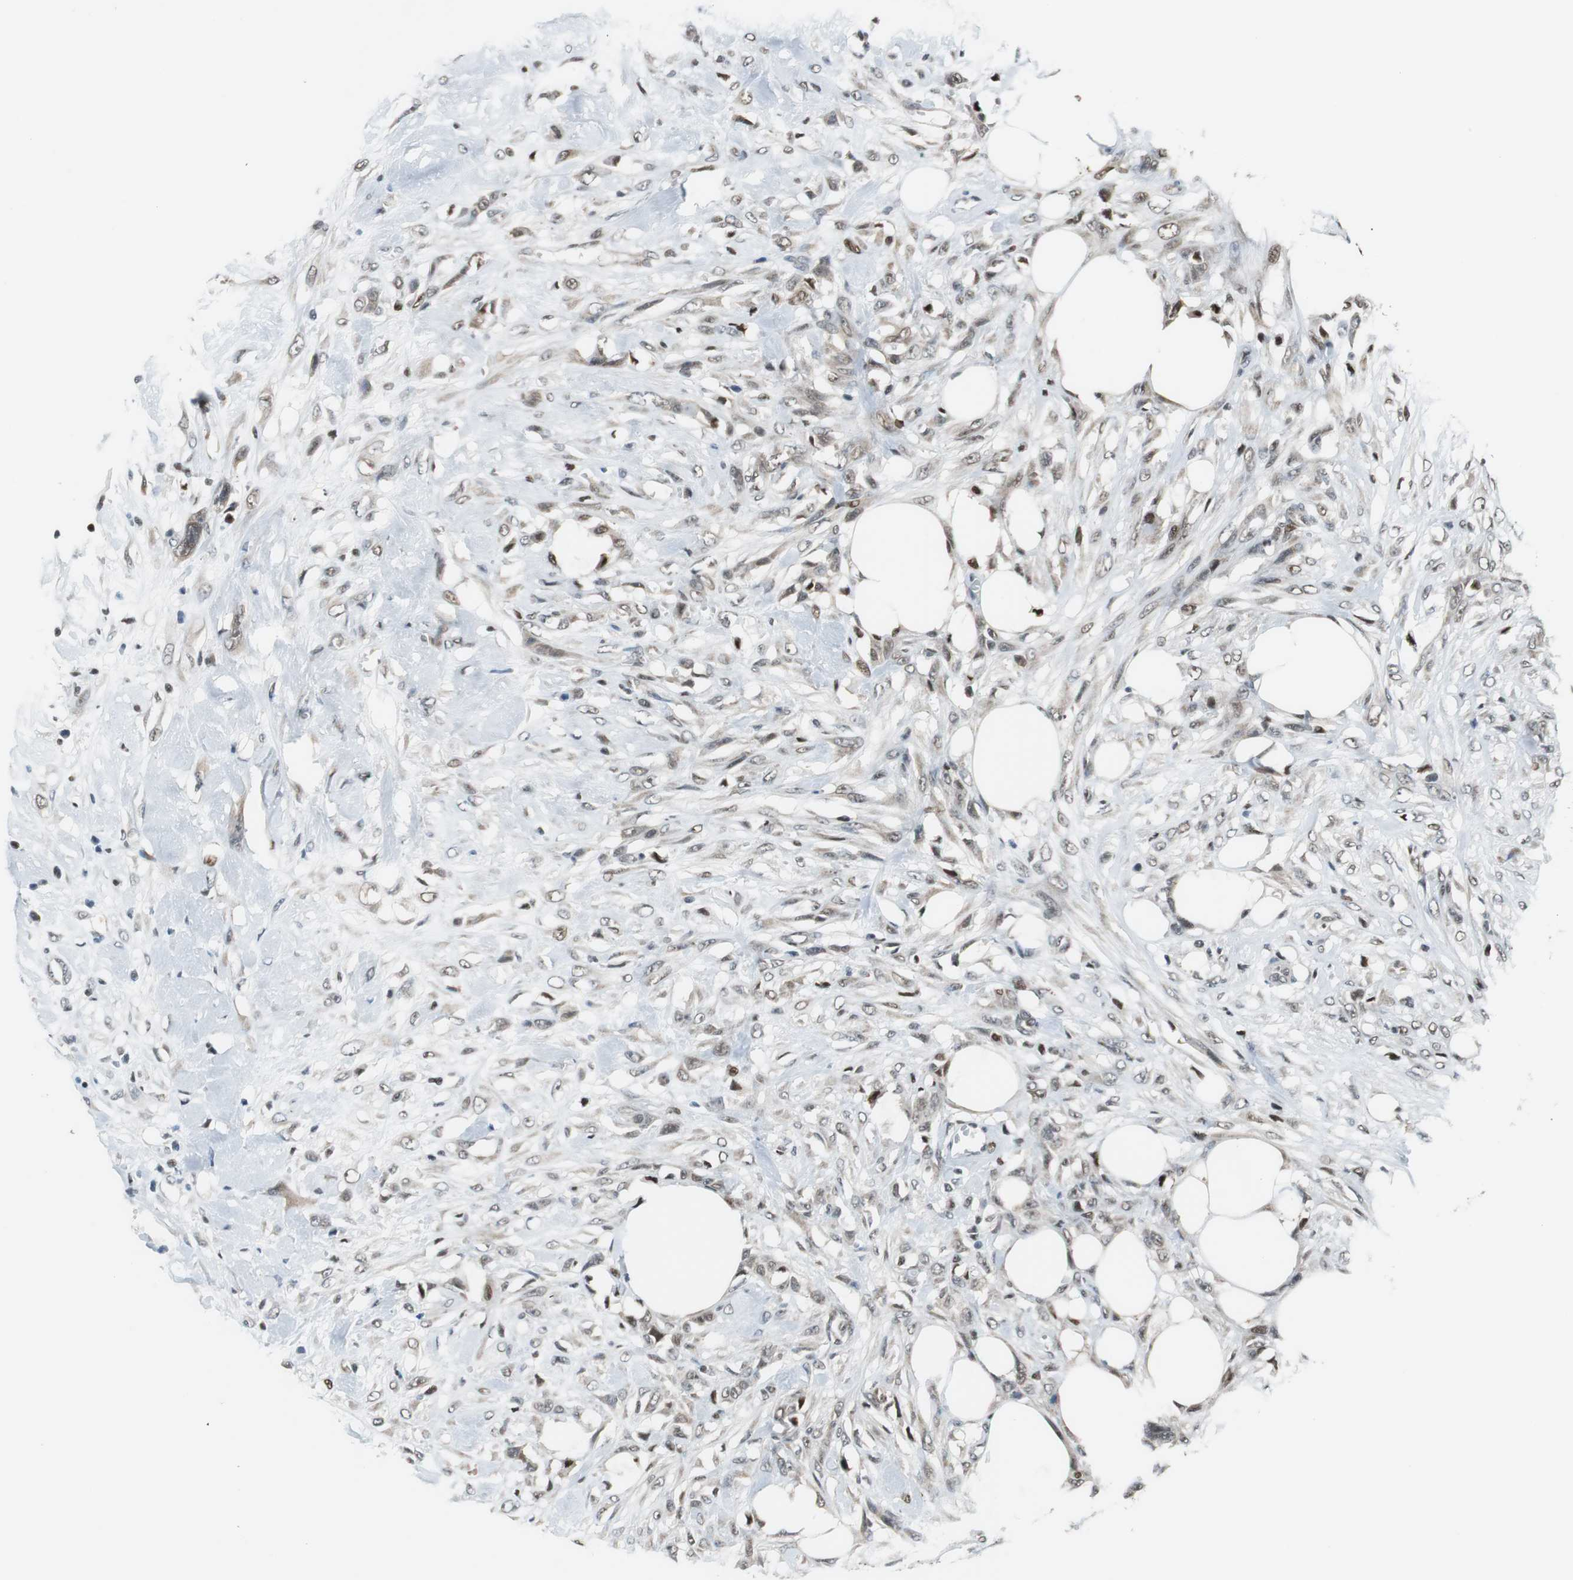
{"staining": {"intensity": "weak", "quantity": "25%-75%", "location": "nuclear"}, "tissue": "skin cancer", "cell_type": "Tumor cells", "image_type": "cancer", "snomed": [{"axis": "morphology", "description": "Normal tissue, NOS"}, {"axis": "morphology", "description": "Squamous cell carcinoma, NOS"}, {"axis": "topography", "description": "Skin"}], "caption": "High-power microscopy captured an immunohistochemistry histopathology image of skin cancer, revealing weak nuclear expression in about 25%-75% of tumor cells. (DAB IHC, brown staining for protein, blue staining for nuclei).", "gene": "MAFB", "patient": {"sex": "female", "age": 59}}